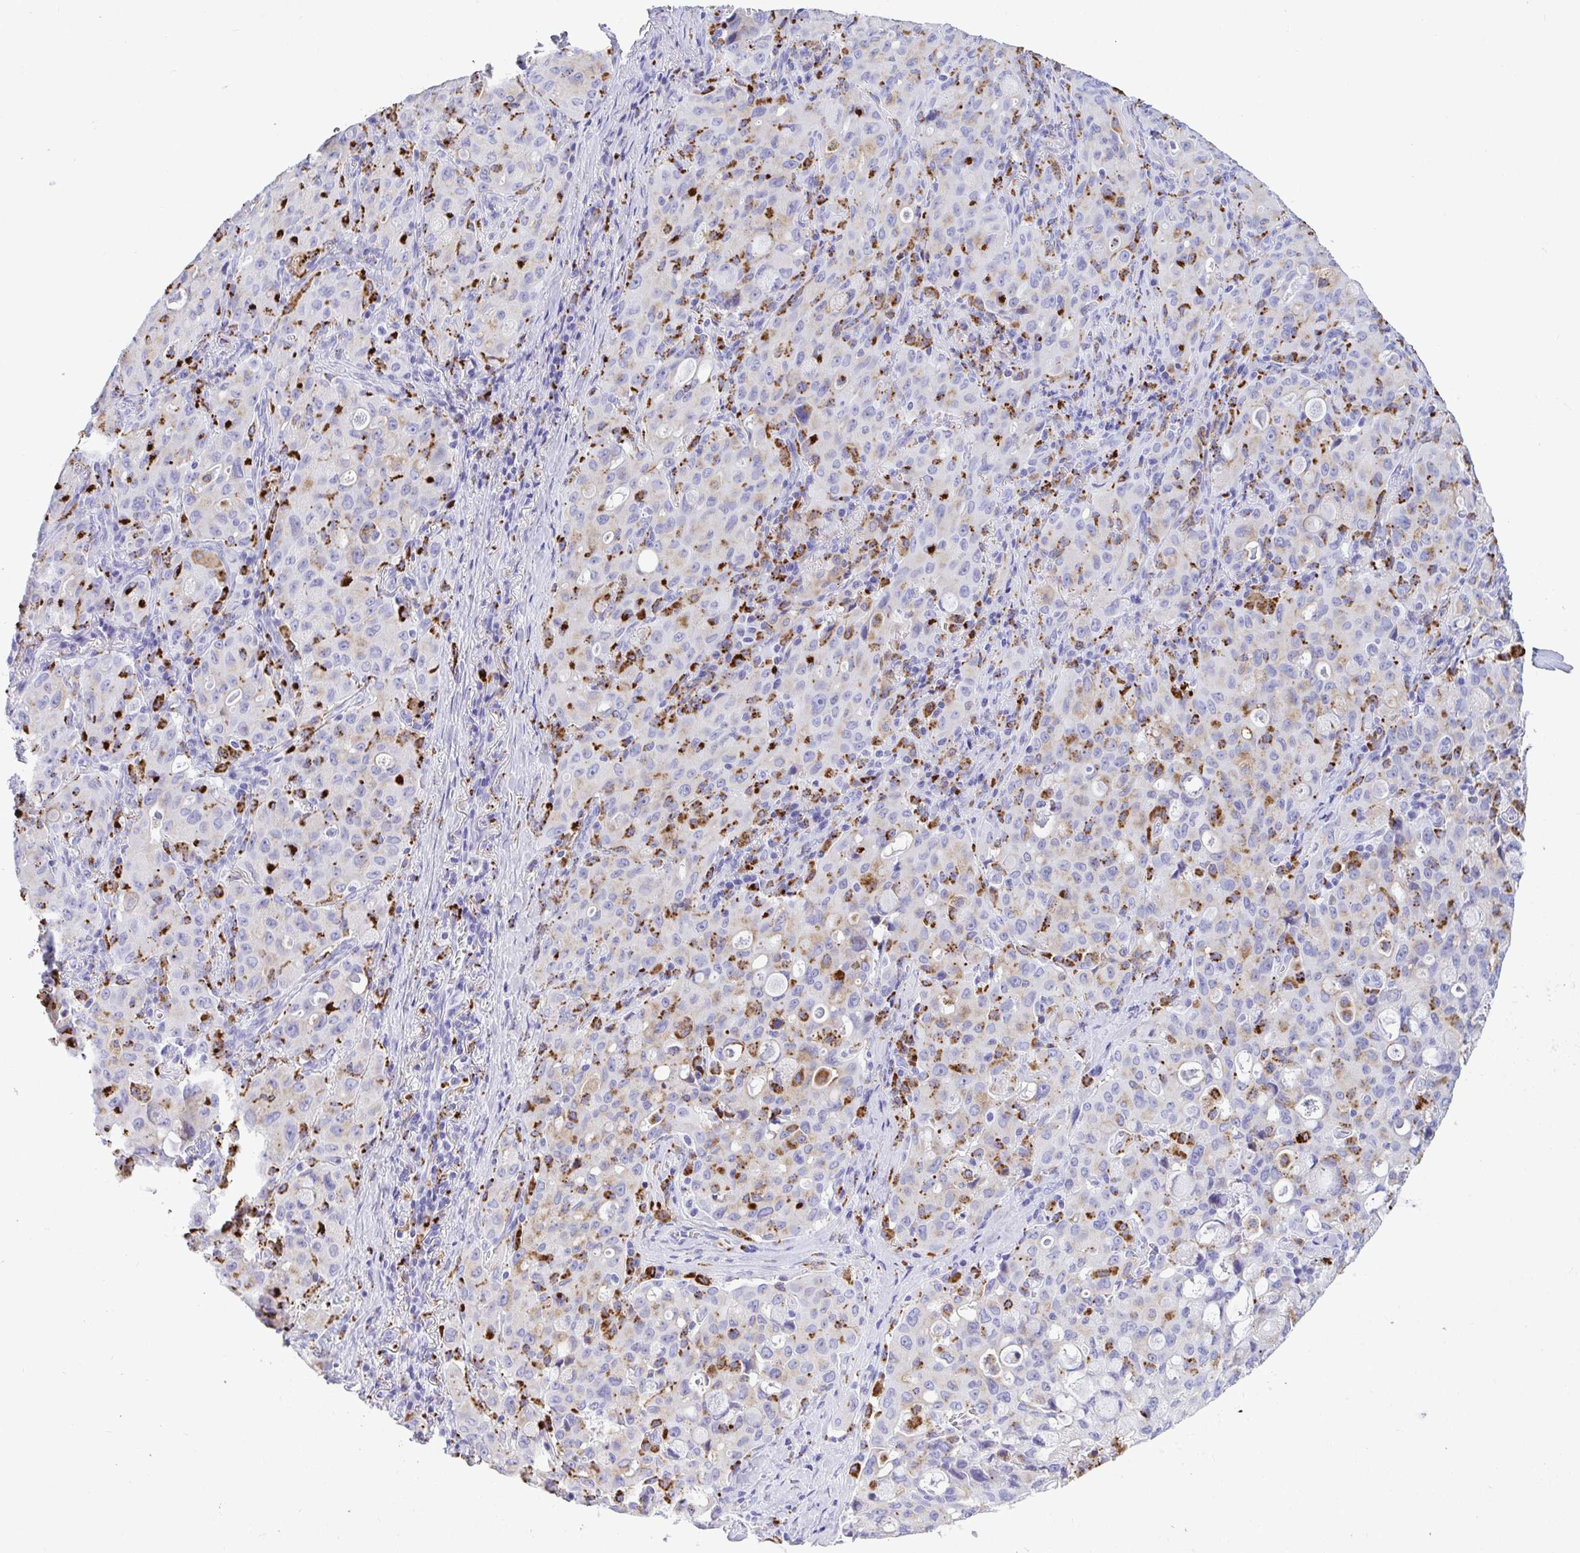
{"staining": {"intensity": "negative", "quantity": "none", "location": "none"}, "tissue": "lung cancer", "cell_type": "Tumor cells", "image_type": "cancer", "snomed": [{"axis": "morphology", "description": "Adenocarcinoma, NOS"}, {"axis": "topography", "description": "Lung"}], "caption": "Tumor cells are negative for brown protein staining in lung adenocarcinoma.", "gene": "CPVL", "patient": {"sex": "female", "age": 44}}